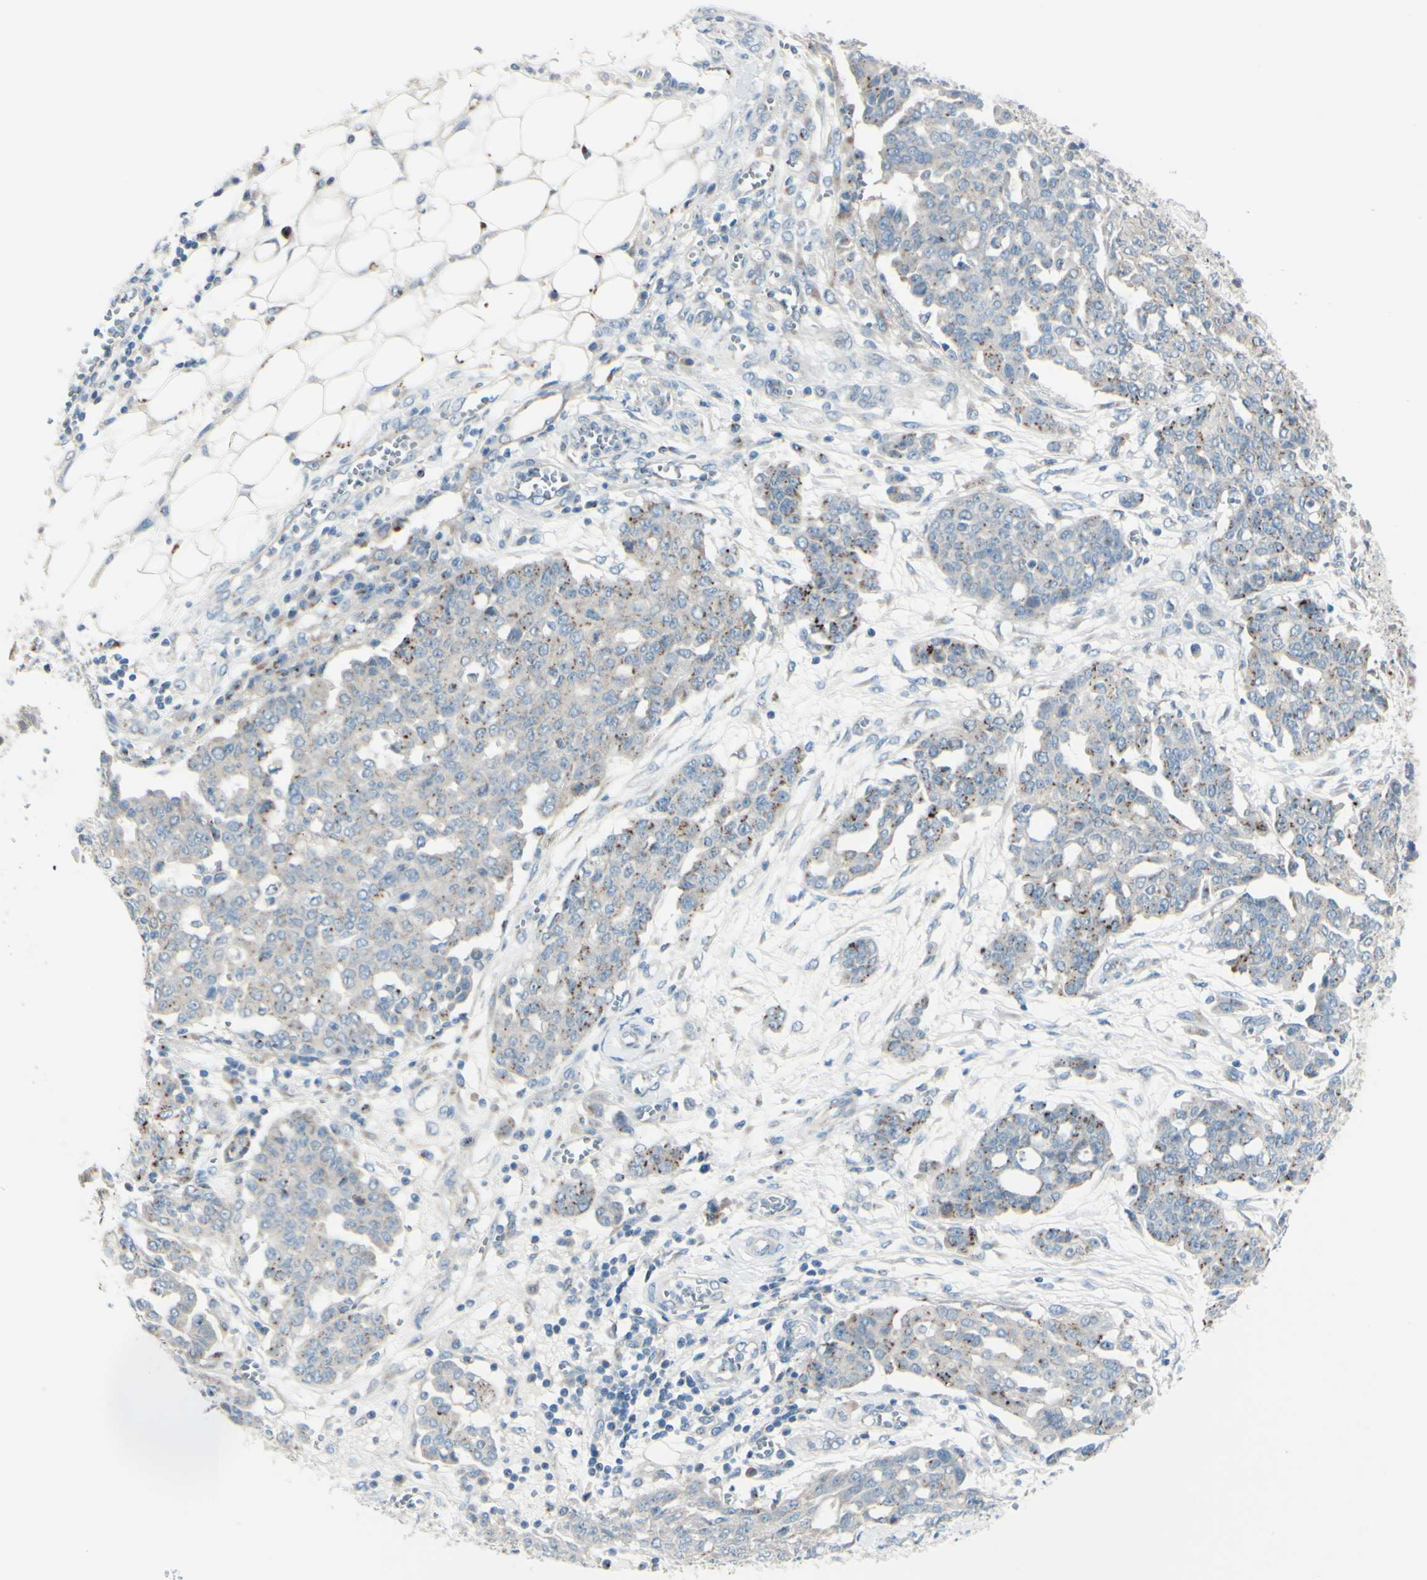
{"staining": {"intensity": "weak", "quantity": "25%-75%", "location": "cytoplasmic/membranous"}, "tissue": "ovarian cancer", "cell_type": "Tumor cells", "image_type": "cancer", "snomed": [{"axis": "morphology", "description": "Cystadenocarcinoma, serous, NOS"}, {"axis": "topography", "description": "Soft tissue"}, {"axis": "topography", "description": "Ovary"}], "caption": "This histopathology image reveals immunohistochemistry staining of serous cystadenocarcinoma (ovarian), with low weak cytoplasmic/membranous positivity in about 25%-75% of tumor cells.", "gene": "B4GALT1", "patient": {"sex": "female", "age": 57}}